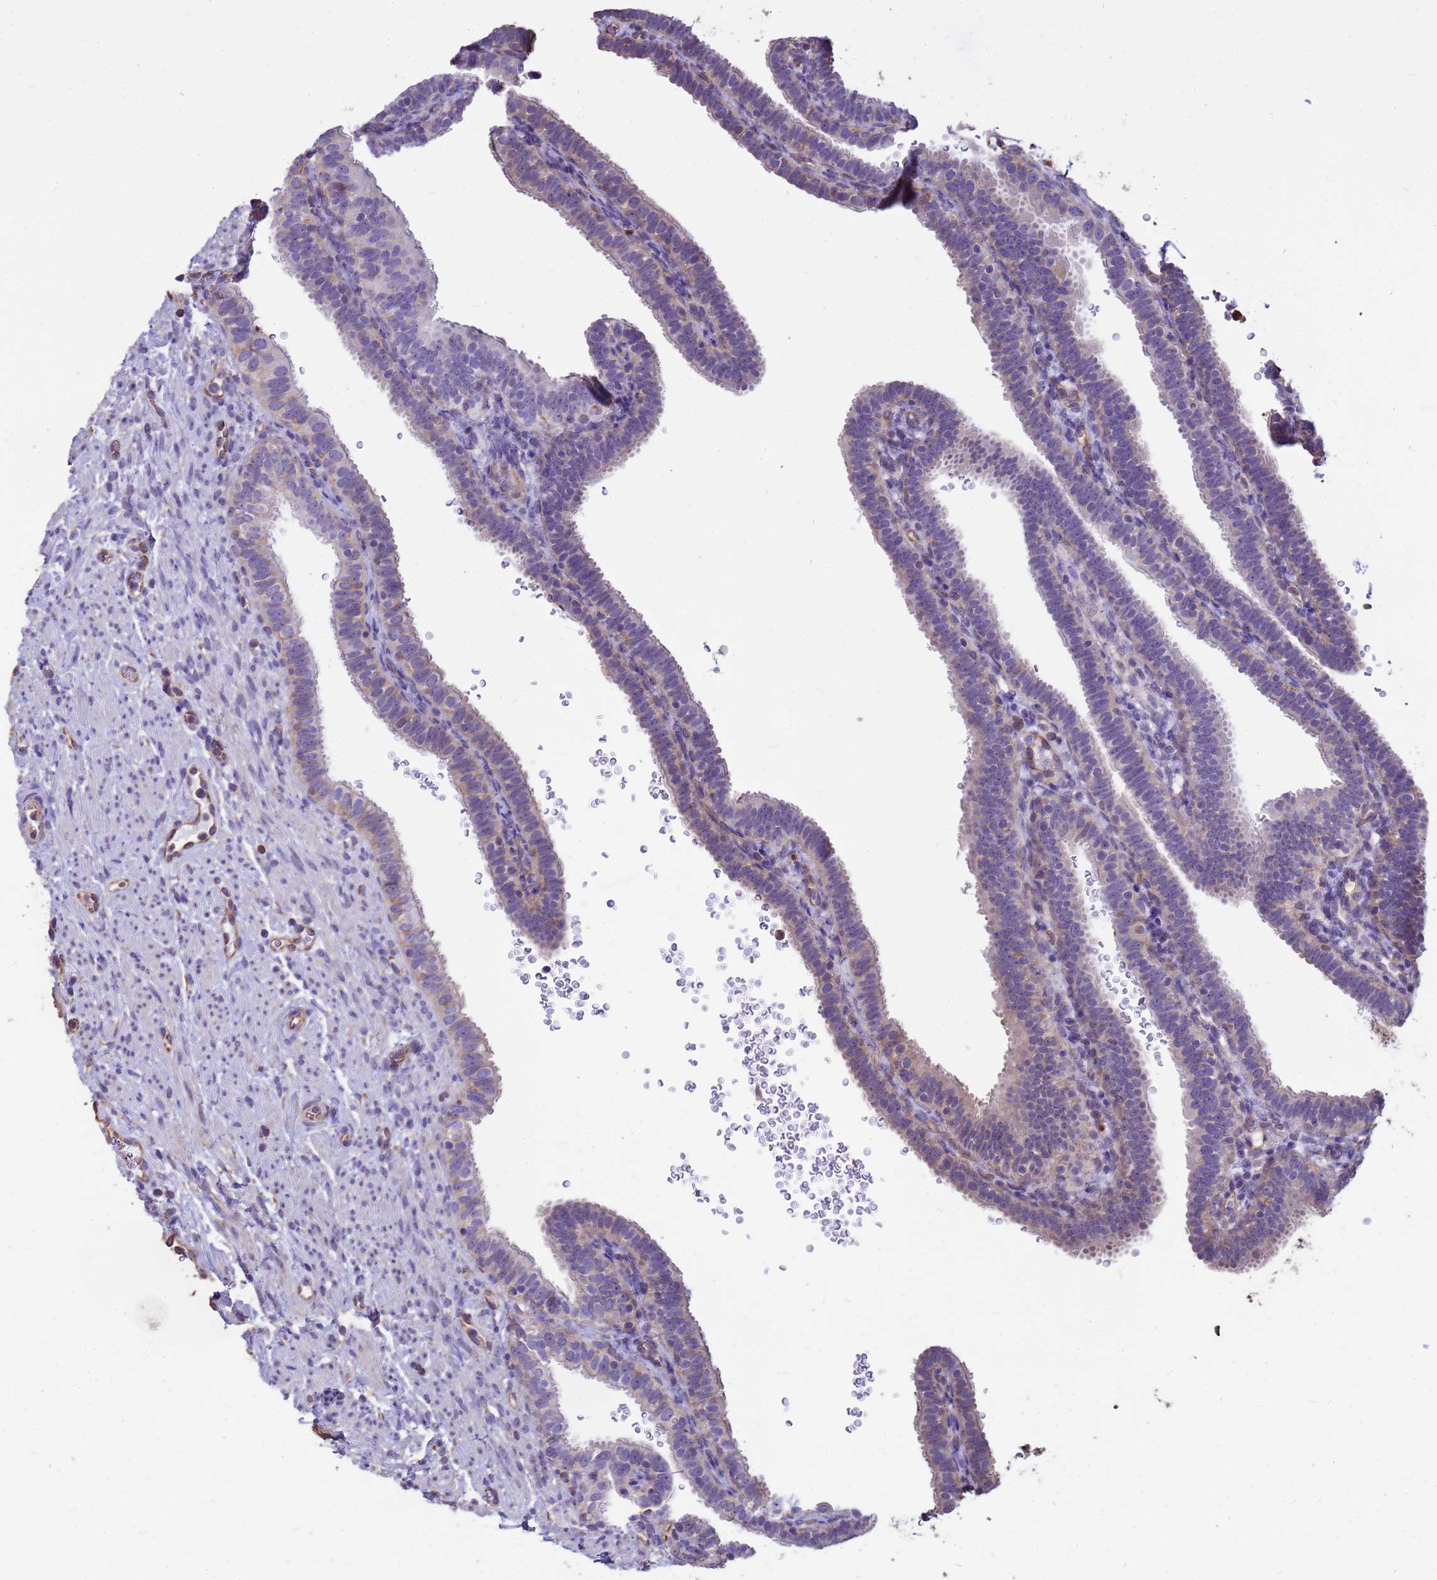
{"staining": {"intensity": "negative", "quantity": "none", "location": "none"}, "tissue": "fallopian tube", "cell_type": "Glandular cells", "image_type": "normal", "snomed": [{"axis": "morphology", "description": "Normal tissue, NOS"}, {"axis": "topography", "description": "Fallopian tube"}], "caption": "Immunohistochemical staining of benign fallopian tube exhibits no significant positivity in glandular cells.", "gene": "TCEAL3", "patient": {"sex": "female", "age": 41}}